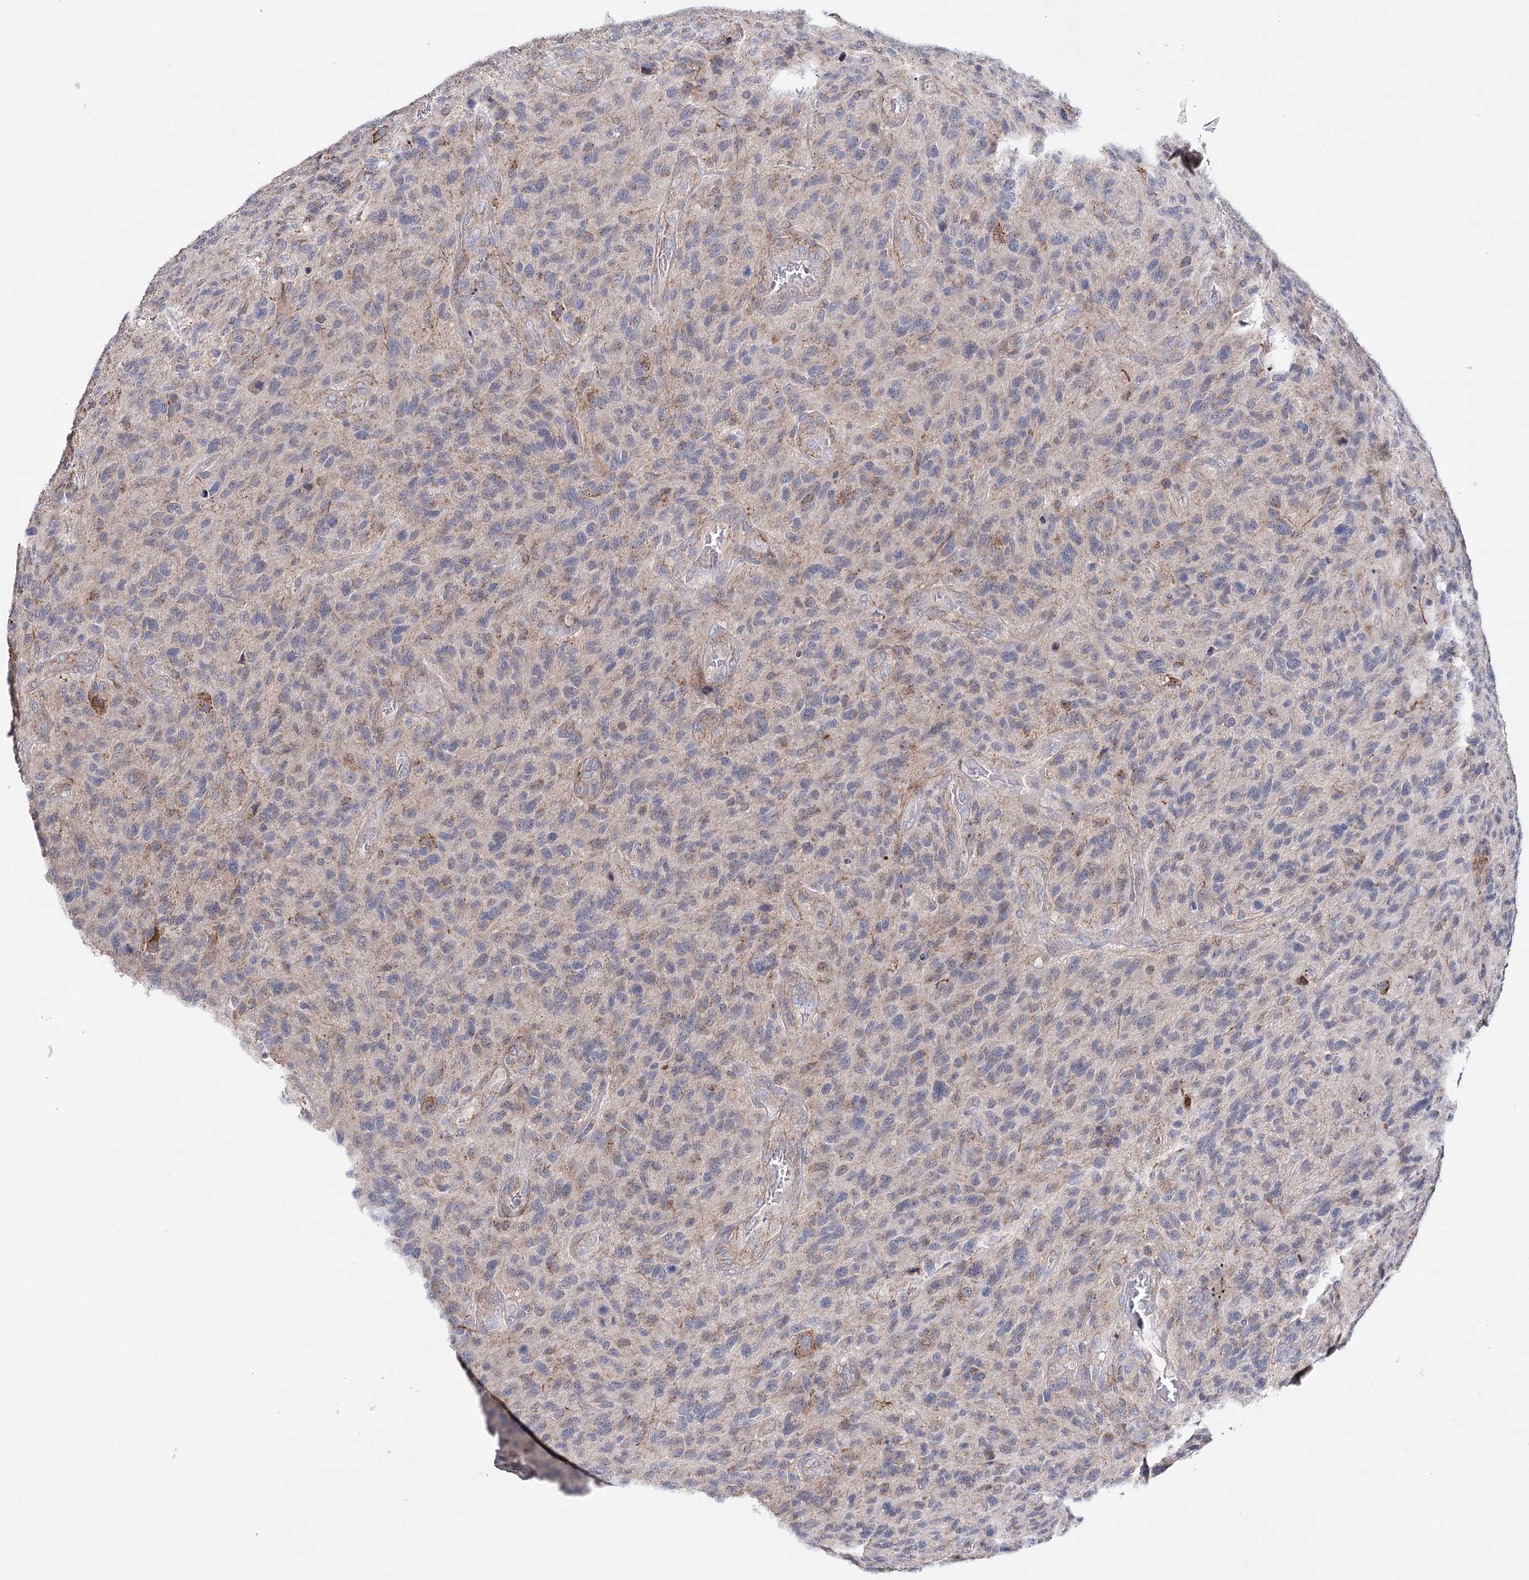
{"staining": {"intensity": "negative", "quantity": "none", "location": "none"}, "tissue": "glioma", "cell_type": "Tumor cells", "image_type": "cancer", "snomed": [{"axis": "morphology", "description": "Glioma, malignant, High grade"}, {"axis": "topography", "description": "Brain"}], "caption": "A histopathology image of human malignant glioma (high-grade) is negative for staining in tumor cells.", "gene": "CFAP46", "patient": {"sex": "male", "age": 47}}